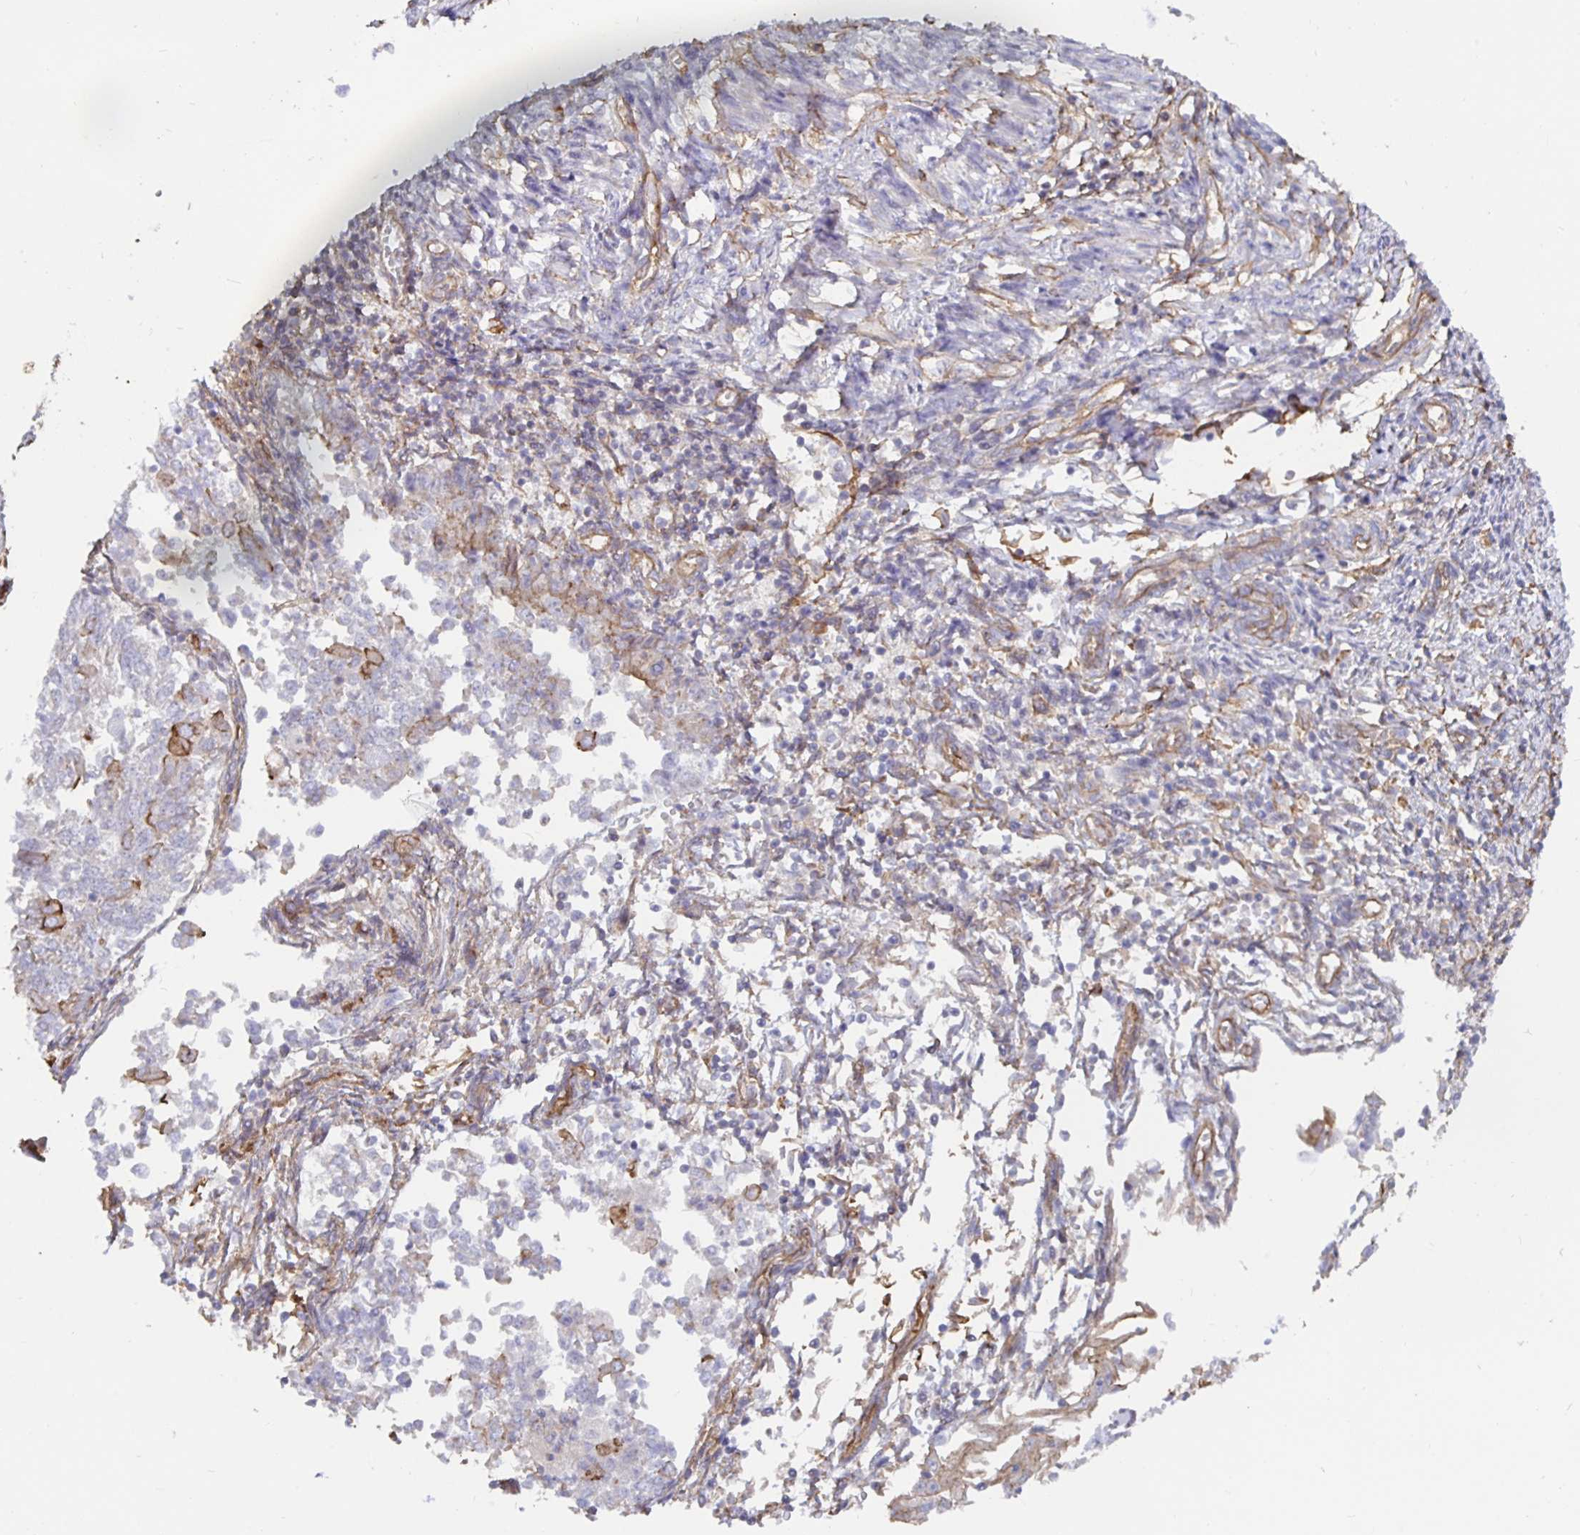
{"staining": {"intensity": "moderate", "quantity": "<25%", "location": "cytoplasmic/membranous"}, "tissue": "endometrial cancer", "cell_type": "Tumor cells", "image_type": "cancer", "snomed": [{"axis": "morphology", "description": "Adenocarcinoma, NOS"}, {"axis": "topography", "description": "Endometrium"}], "caption": "Protein staining of adenocarcinoma (endometrial) tissue reveals moderate cytoplasmic/membranous expression in approximately <25% of tumor cells. (Brightfield microscopy of DAB IHC at high magnification).", "gene": "ARHGEF39", "patient": {"sex": "female", "age": 65}}